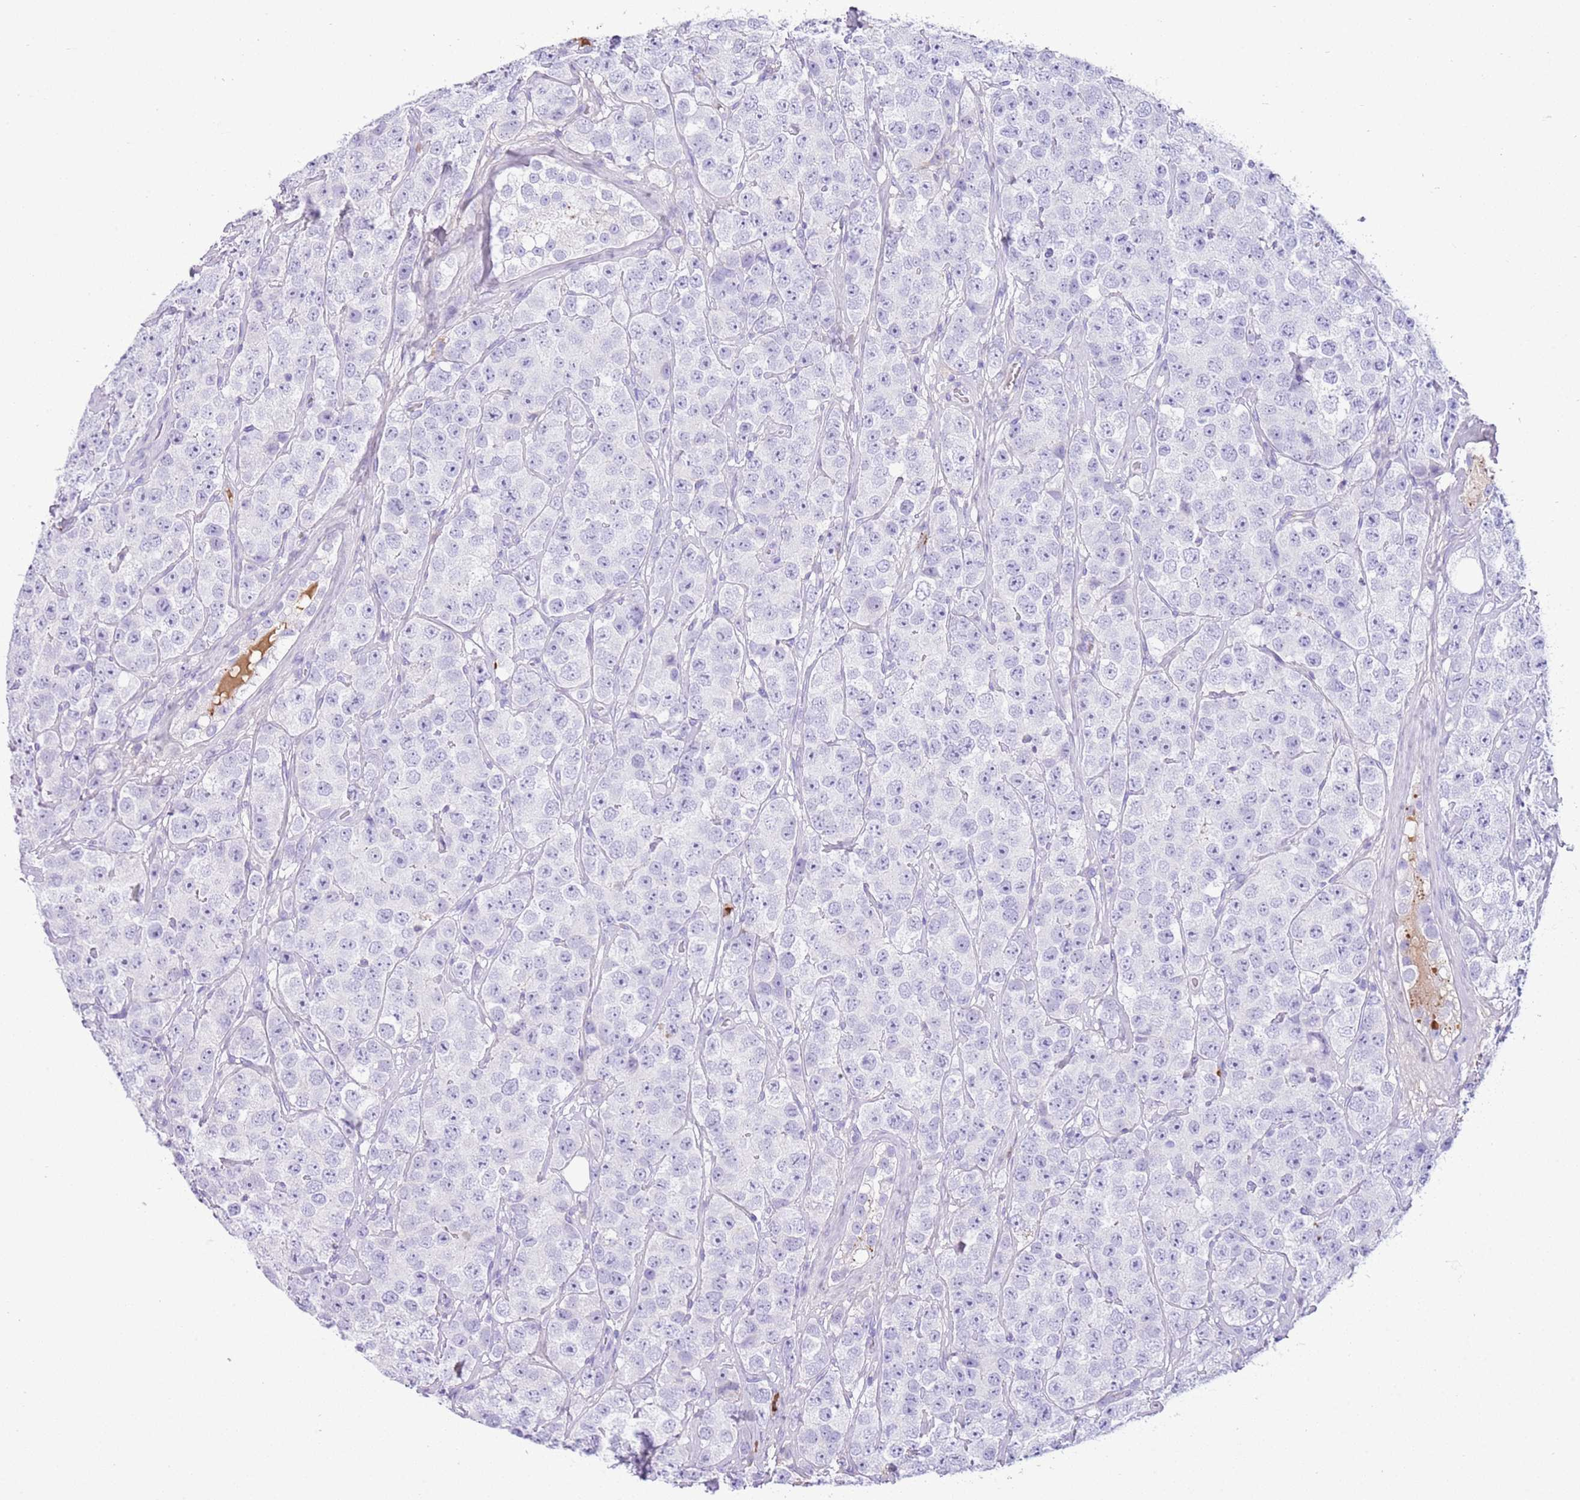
{"staining": {"intensity": "negative", "quantity": "none", "location": "none"}, "tissue": "testis cancer", "cell_type": "Tumor cells", "image_type": "cancer", "snomed": [{"axis": "morphology", "description": "Seminoma, NOS"}, {"axis": "topography", "description": "Testis"}], "caption": "An image of testis cancer stained for a protein shows no brown staining in tumor cells.", "gene": "IGKV3D-11", "patient": {"sex": "male", "age": 28}}